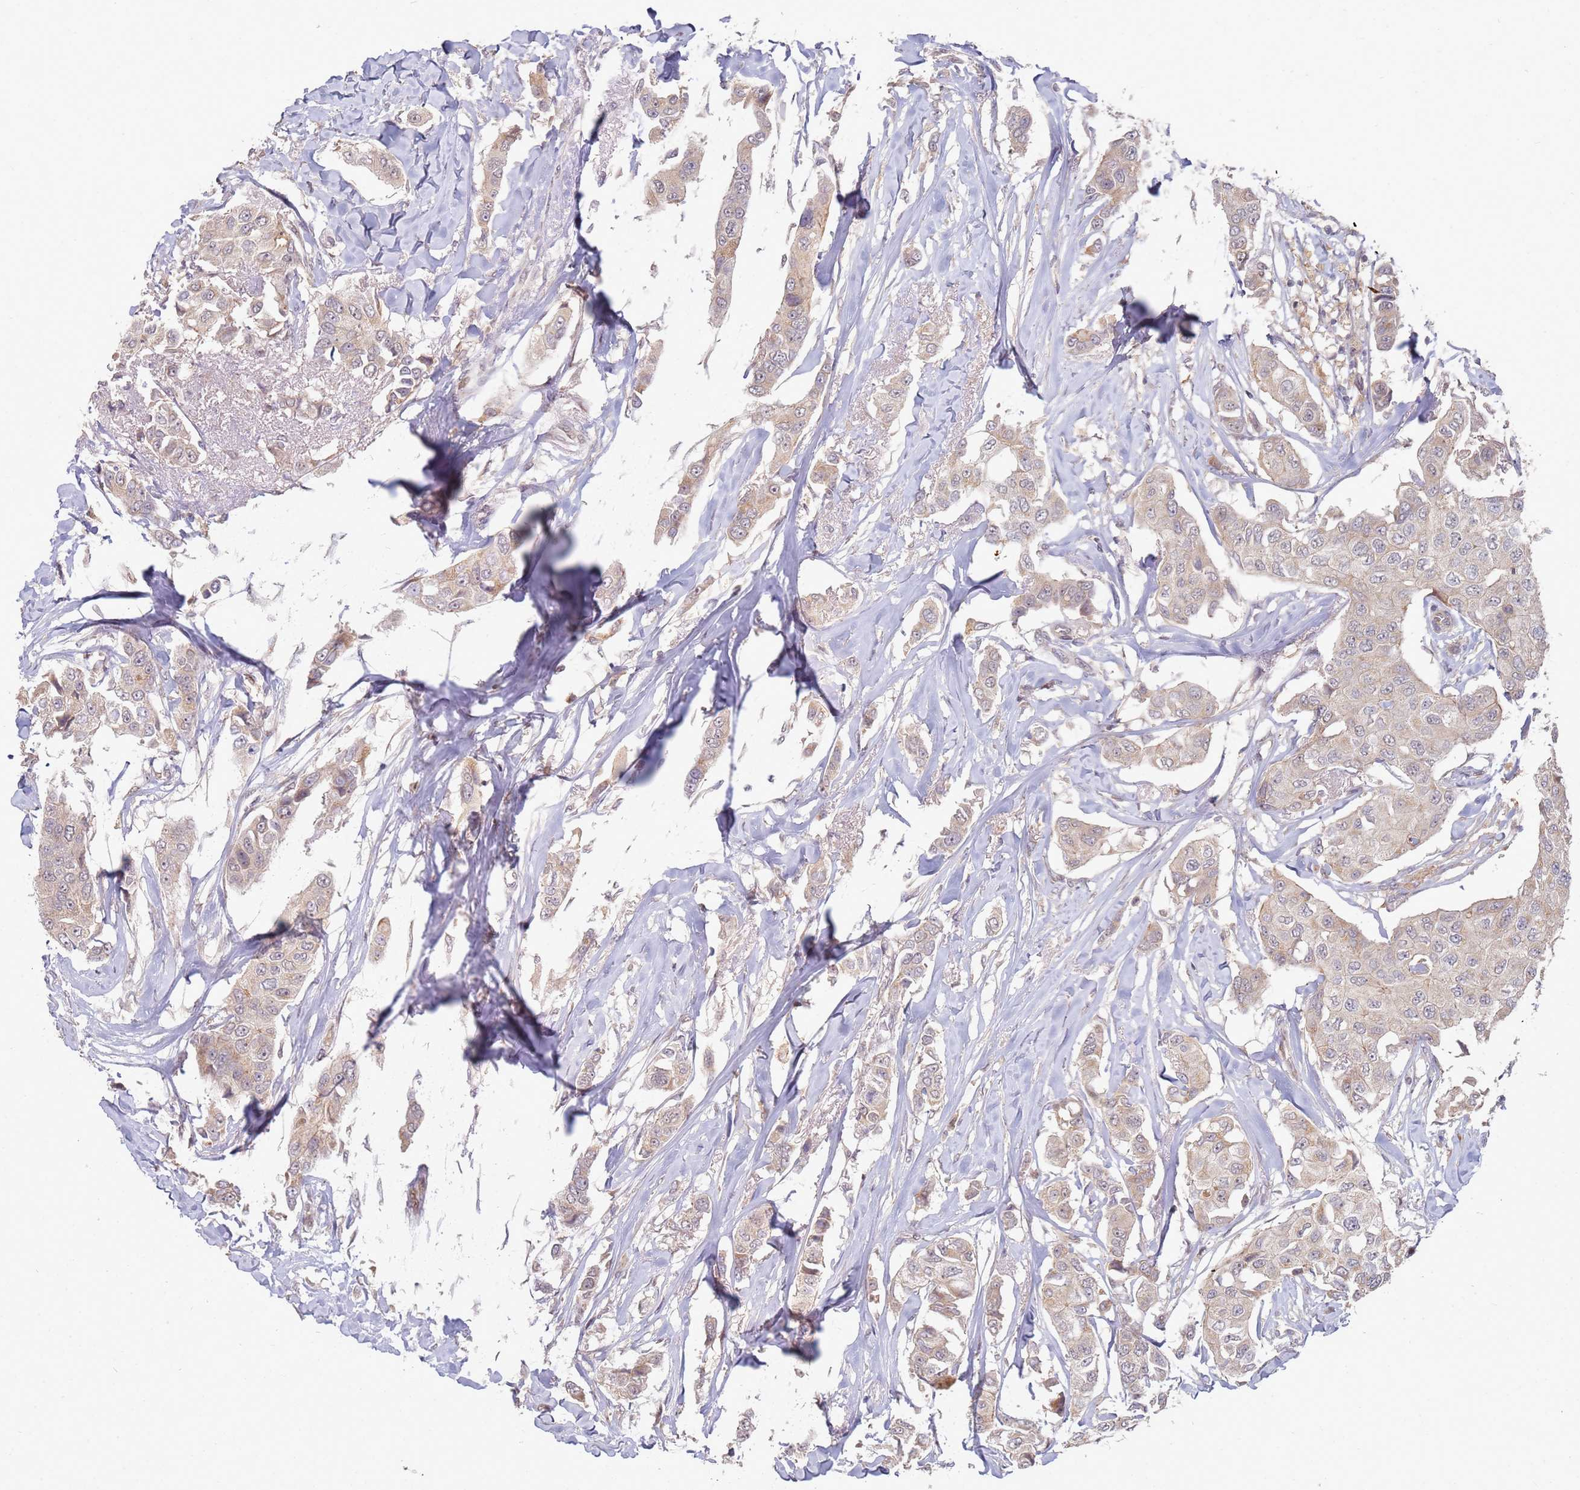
{"staining": {"intensity": "weak", "quantity": ">75%", "location": "cytoplasmic/membranous"}, "tissue": "breast cancer", "cell_type": "Tumor cells", "image_type": "cancer", "snomed": [{"axis": "morphology", "description": "Duct carcinoma"}, {"axis": "topography", "description": "Breast"}], "caption": "Immunohistochemical staining of human breast cancer shows weak cytoplasmic/membranous protein expression in about >75% of tumor cells.", "gene": "MPEG1", "patient": {"sex": "female", "age": 80}}